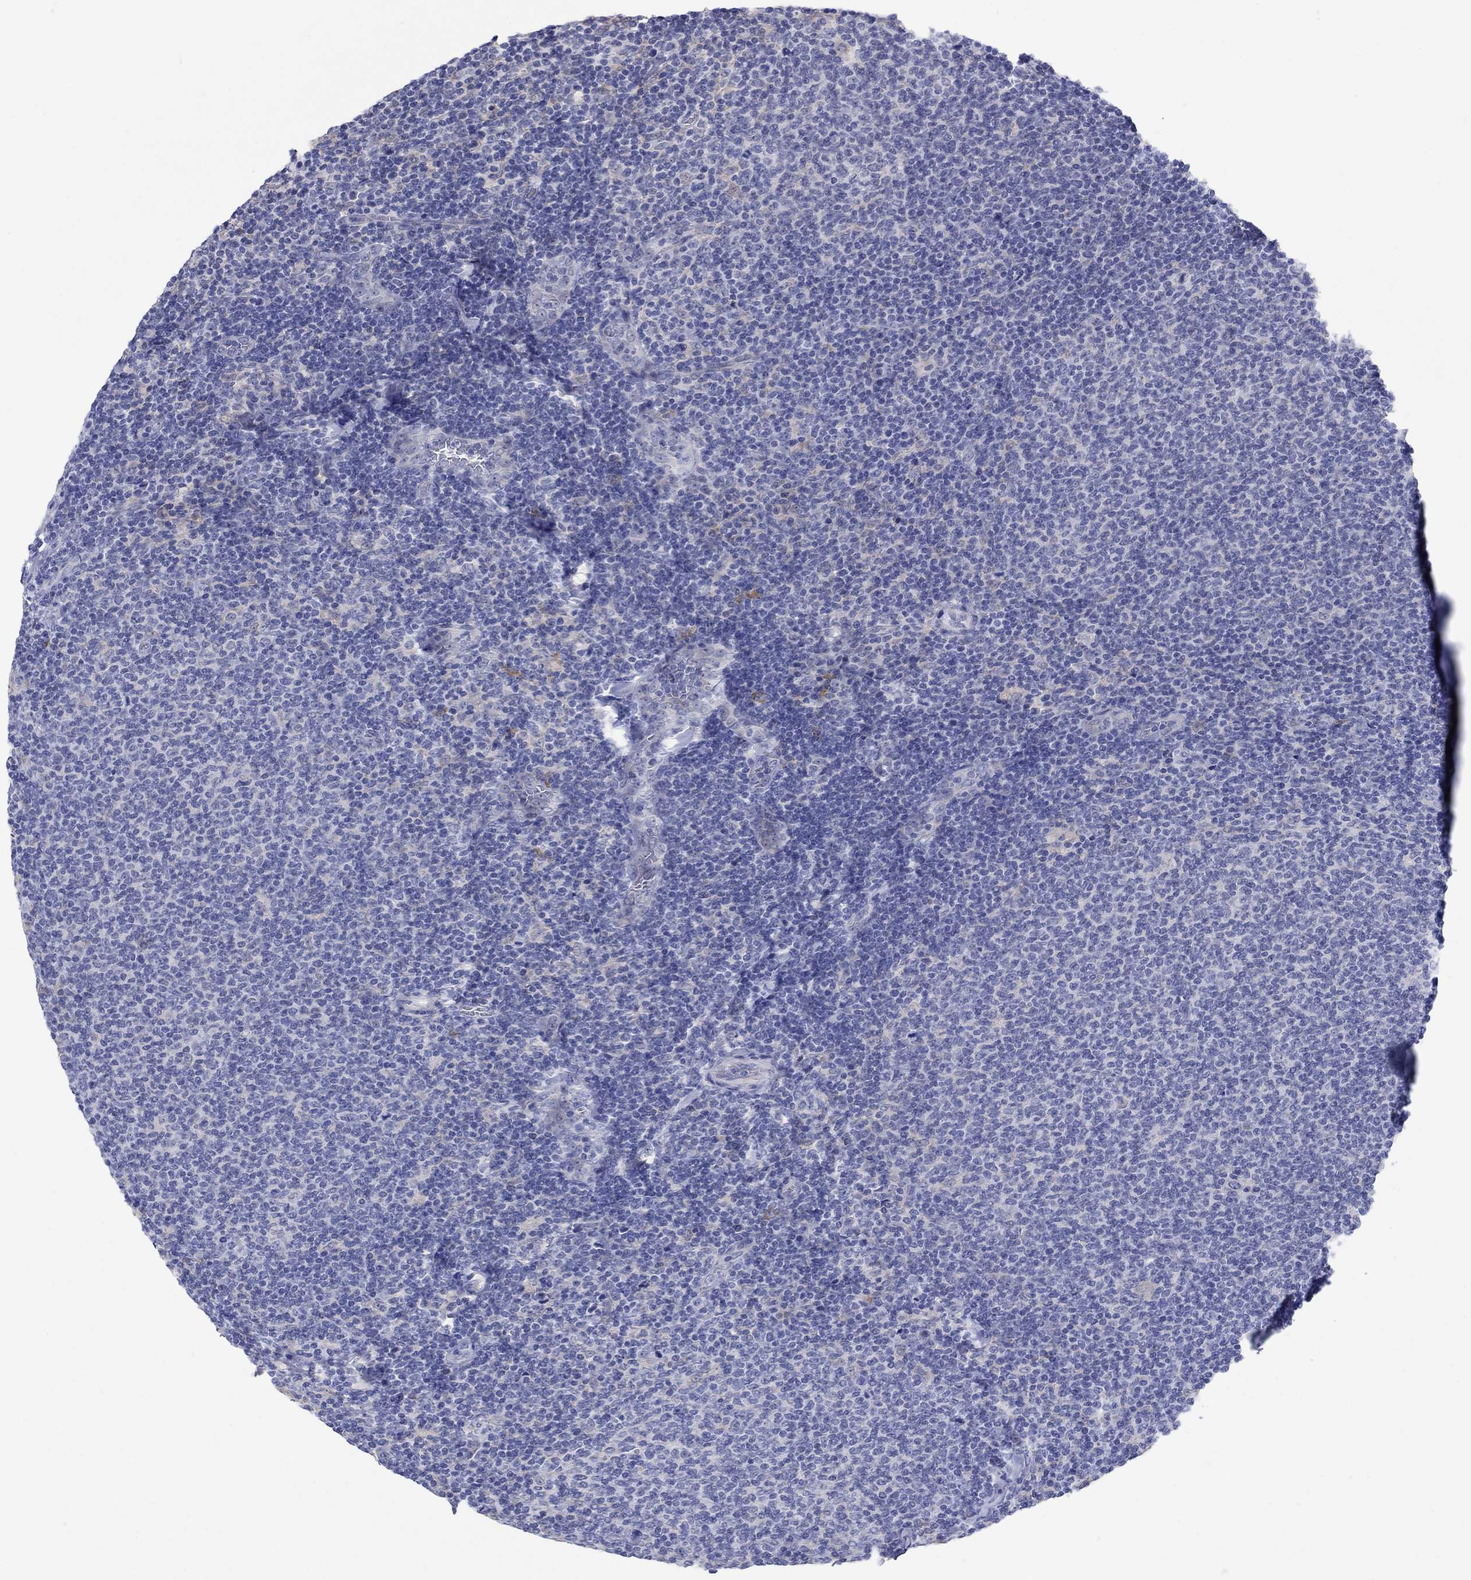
{"staining": {"intensity": "negative", "quantity": "none", "location": "none"}, "tissue": "lymphoma", "cell_type": "Tumor cells", "image_type": "cancer", "snomed": [{"axis": "morphology", "description": "Malignant lymphoma, non-Hodgkin's type, Low grade"}, {"axis": "topography", "description": "Lymph node"}], "caption": "Photomicrograph shows no protein expression in tumor cells of malignant lymphoma, non-Hodgkin's type (low-grade) tissue.", "gene": "REEP2", "patient": {"sex": "male", "age": 52}}